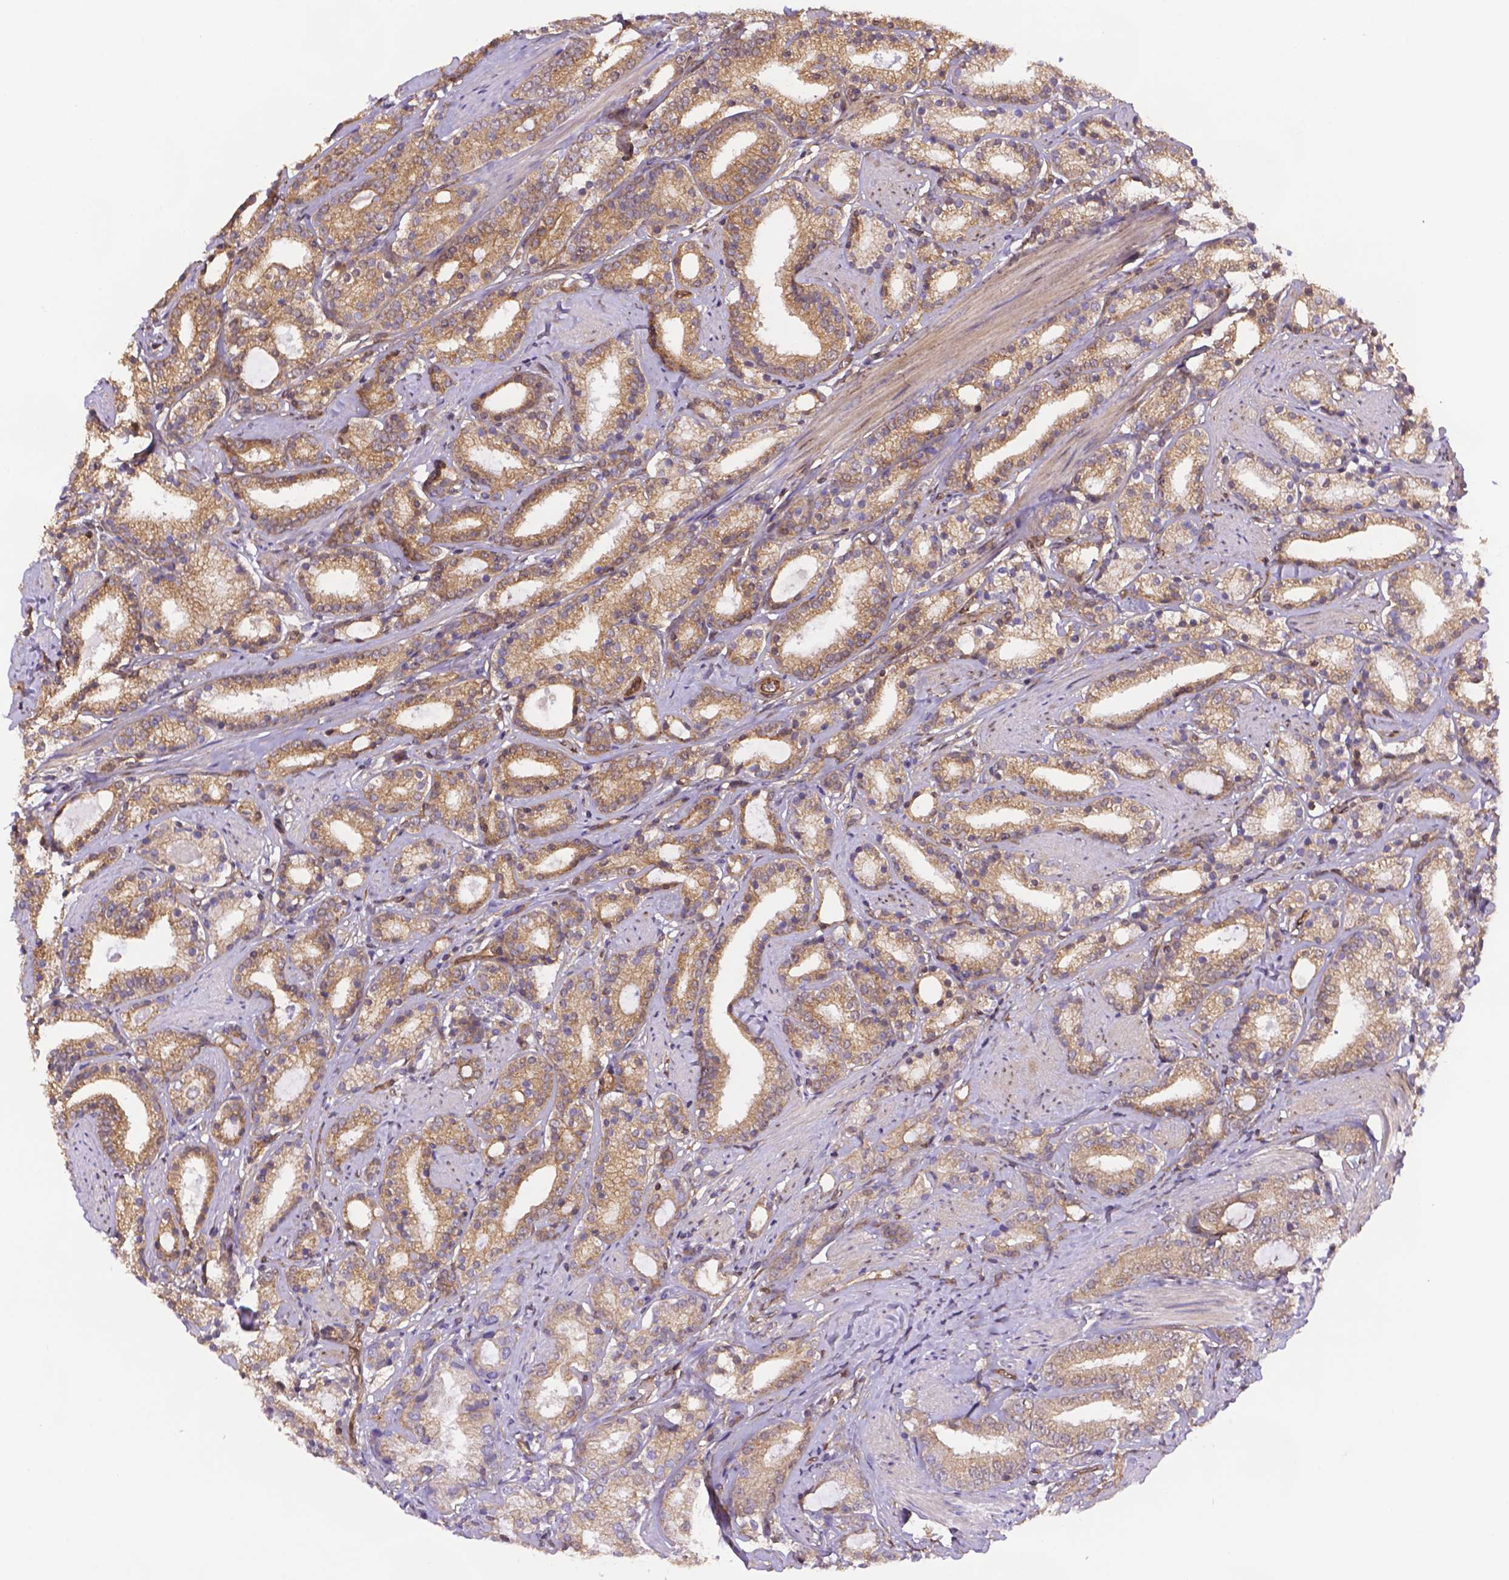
{"staining": {"intensity": "weak", "quantity": ">75%", "location": "cytoplasmic/membranous"}, "tissue": "prostate cancer", "cell_type": "Tumor cells", "image_type": "cancer", "snomed": [{"axis": "morphology", "description": "Adenocarcinoma, High grade"}, {"axis": "topography", "description": "Prostate"}], "caption": "Prostate cancer stained with a protein marker demonstrates weak staining in tumor cells.", "gene": "YAP1", "patient": {"sex": "male", "age": 63}}